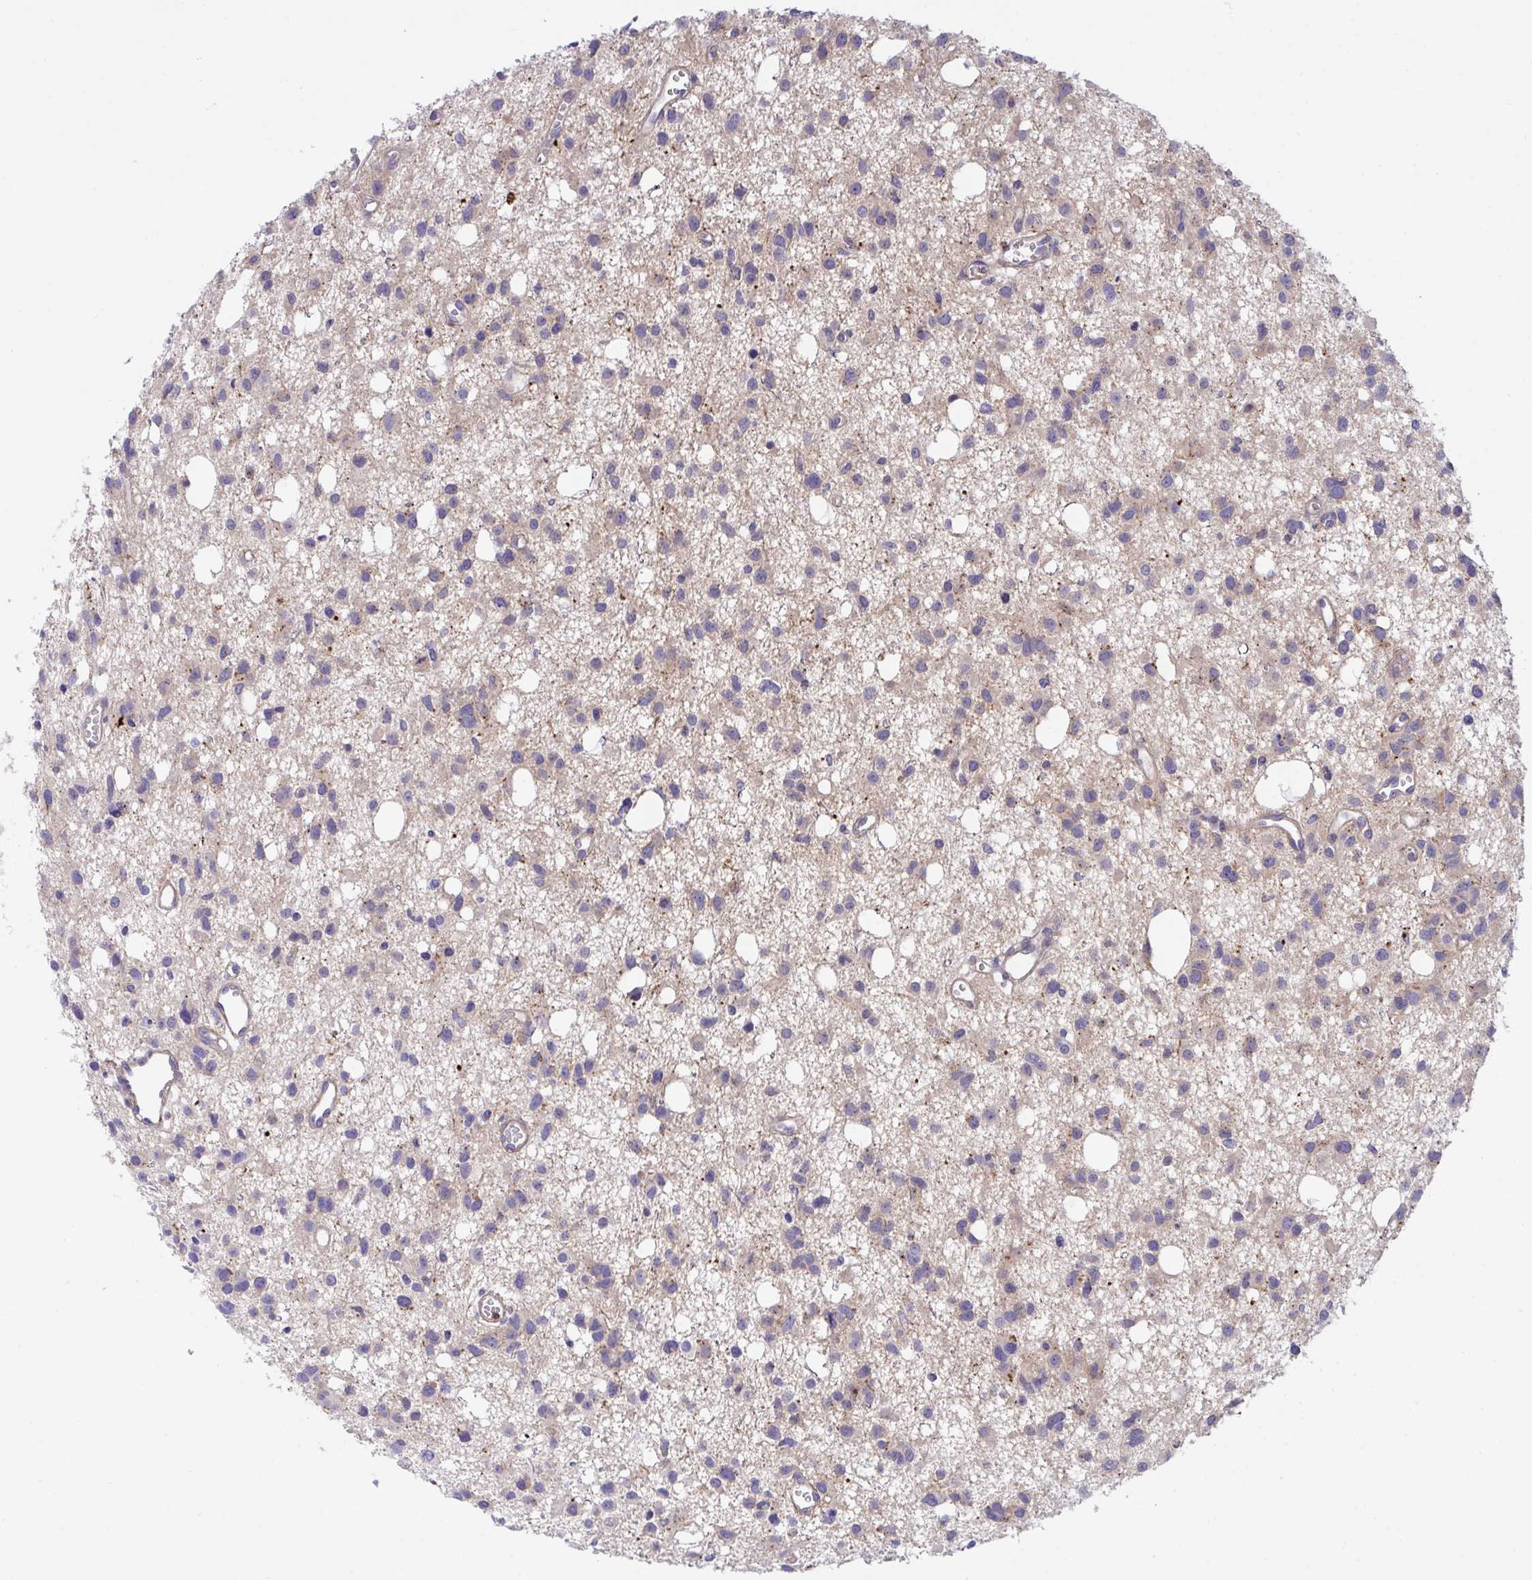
{"staining": {"intensity": "weak", "quantity": "25%-75%", "location": "cytoplasmic/membranous"}, "tissue": "glioma", "cell_type": "Tumor cells", "image_type": "cancer", "snomed": [{"axis": "morphology", "description": "Glioma, malignant, High grade"}, {"axis": "topography", "description": "Brain"}], "caption": "Protein positivity by immunohistochemistry demonstrates weak cytoplasmic/membranous expression in approximately 25%-75% of tumor cells in malignant high-grade glioma.", "gene": "PPIH", "patient": {"sex": "male", "age": 23}}